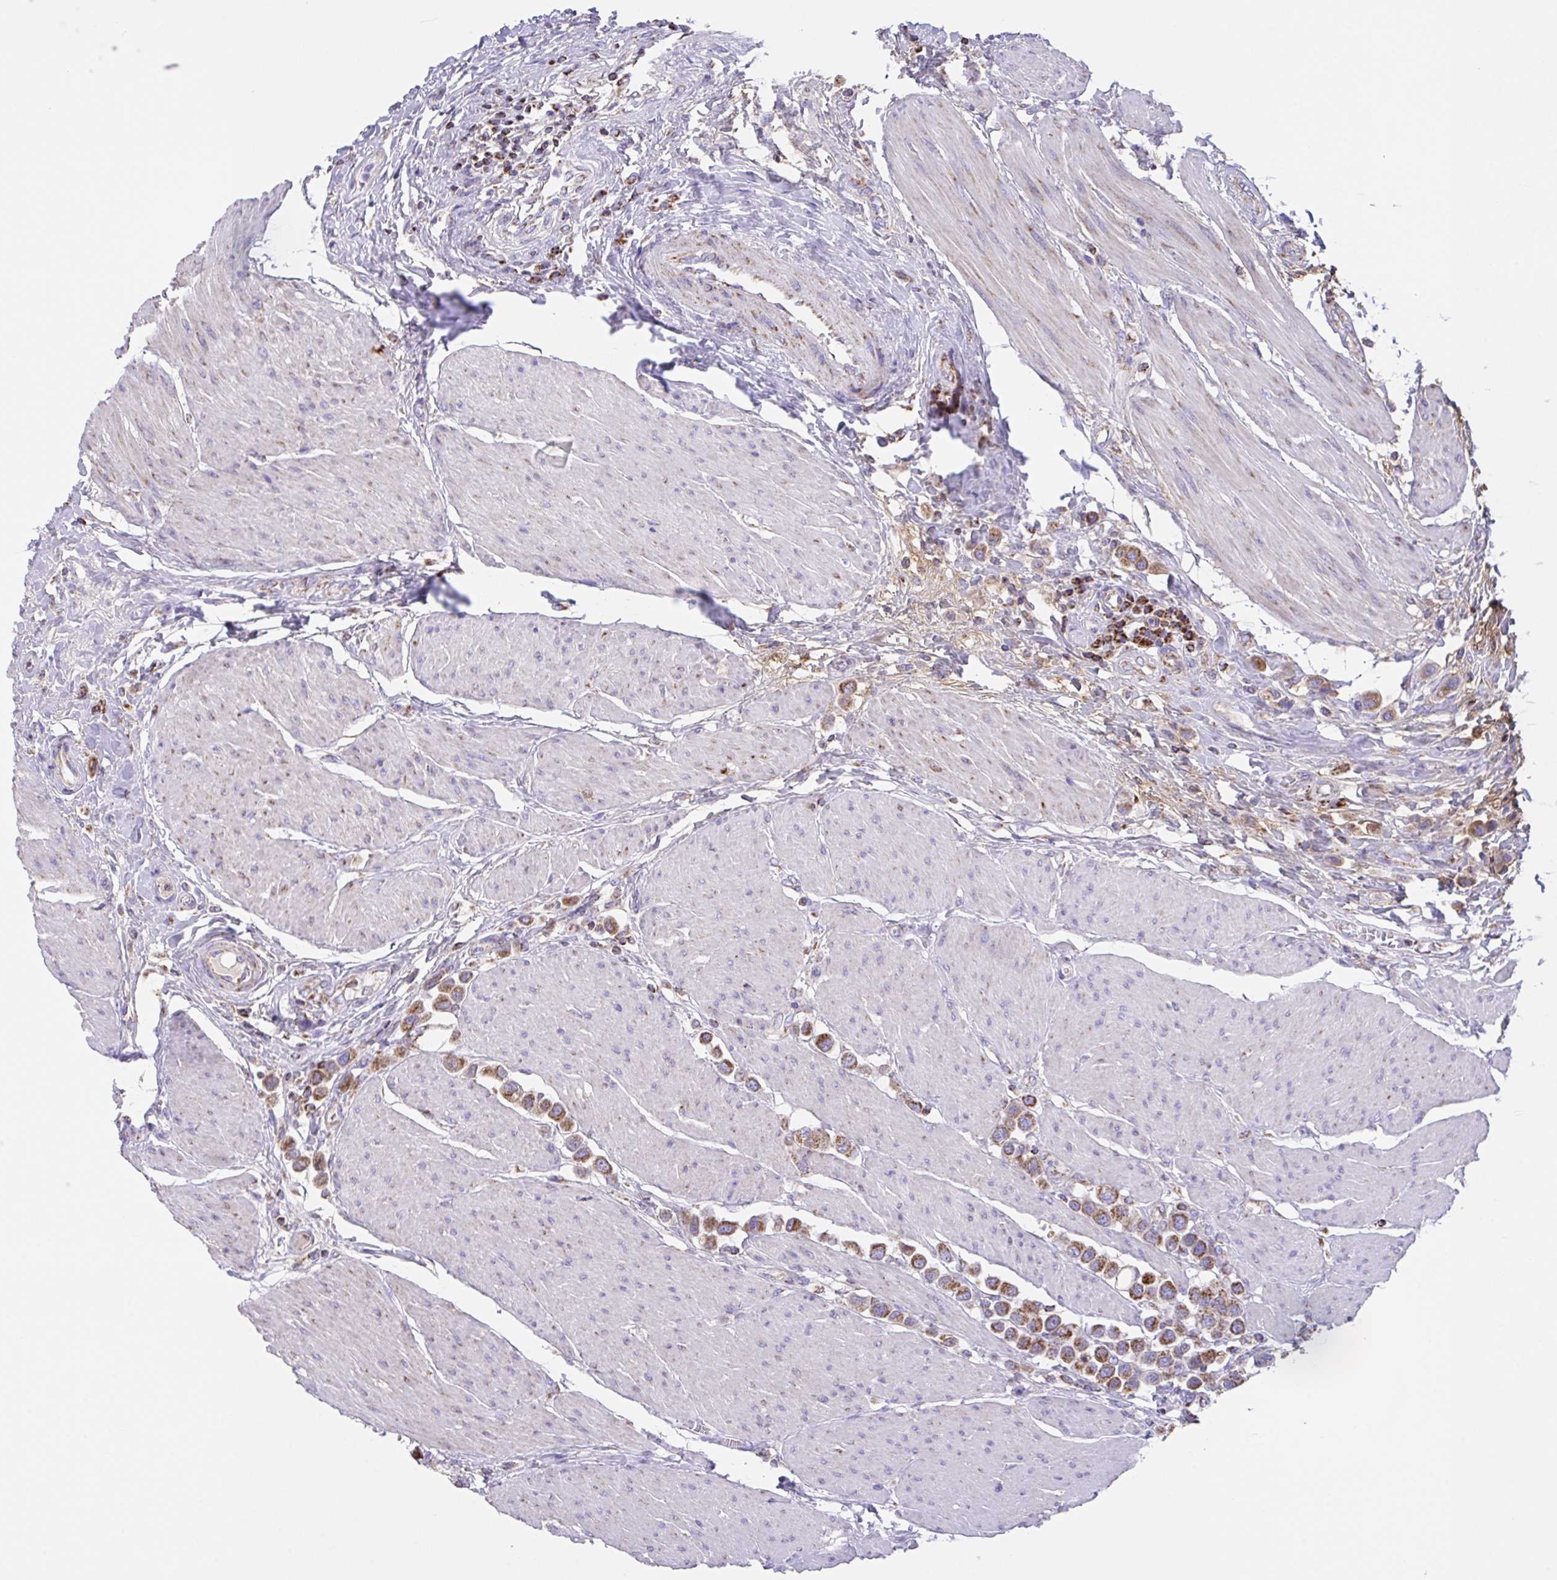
{"staining": {"intensity": "moderate", "quantity": ">75%", "location": "cytoplasmic/membranous"}, "tissue": "urothelial cancer", "cell_type": "Tumor cells", "image_type": "cancer", "snomed": [{"axis": "morphology", "description": "Urothelial carcinoma, High grade"}, {"axis": "topography", "description": "Urinary bladder"}], "caption": "An immunohistochemistry (IHC) micrograph of neoplastic tissue is shown. Protein staining in brown highlights moderate cytoplasmic/membranous positivity in high-grade urothelial carcinoma within tumor cells.", "gene": "PCMTD2", "patient": {"sex": "male", "age": 50}}